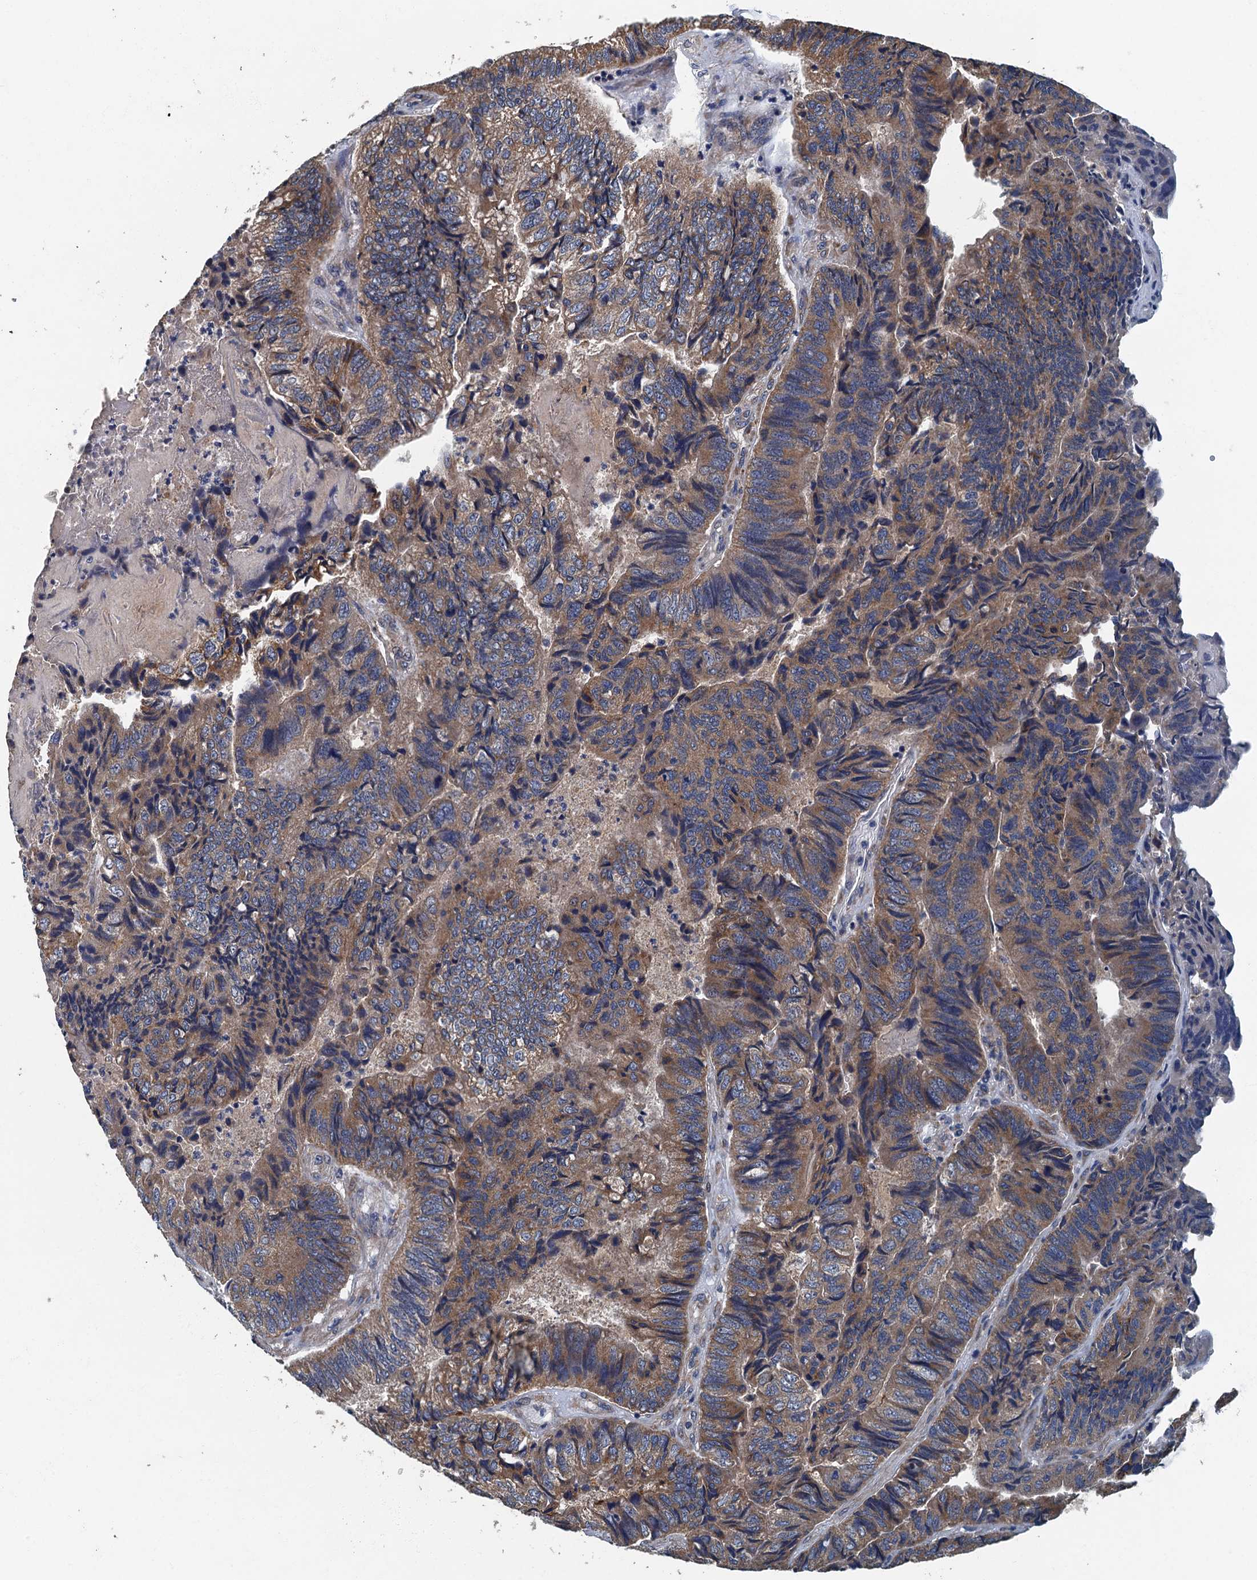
{"staining": {"intensity": "moderate", "quantity": "25%-75%", "location": "cytoplasmic/membranous"}, "tissue": "colorectal cancer", "cell_type": "Tumor cells", "image_type": "cancer", "snomed": [{"axis": "morphology", "description": "Adenocarcinoma, NOS"}, {"axis": "topography", "description": "Colon"}], "caption": "Immunohistochemical staining of human colorectal adenocarcinoma exhibits moderate cytoplasmic/membranous protein staining in about 25%-75% of tumor cells. Immunohistochemistry stains the protein in brown and the nuclei are stained blue.", "gene": "DDX49", "patient": {"sex": "female", "age": 67}}